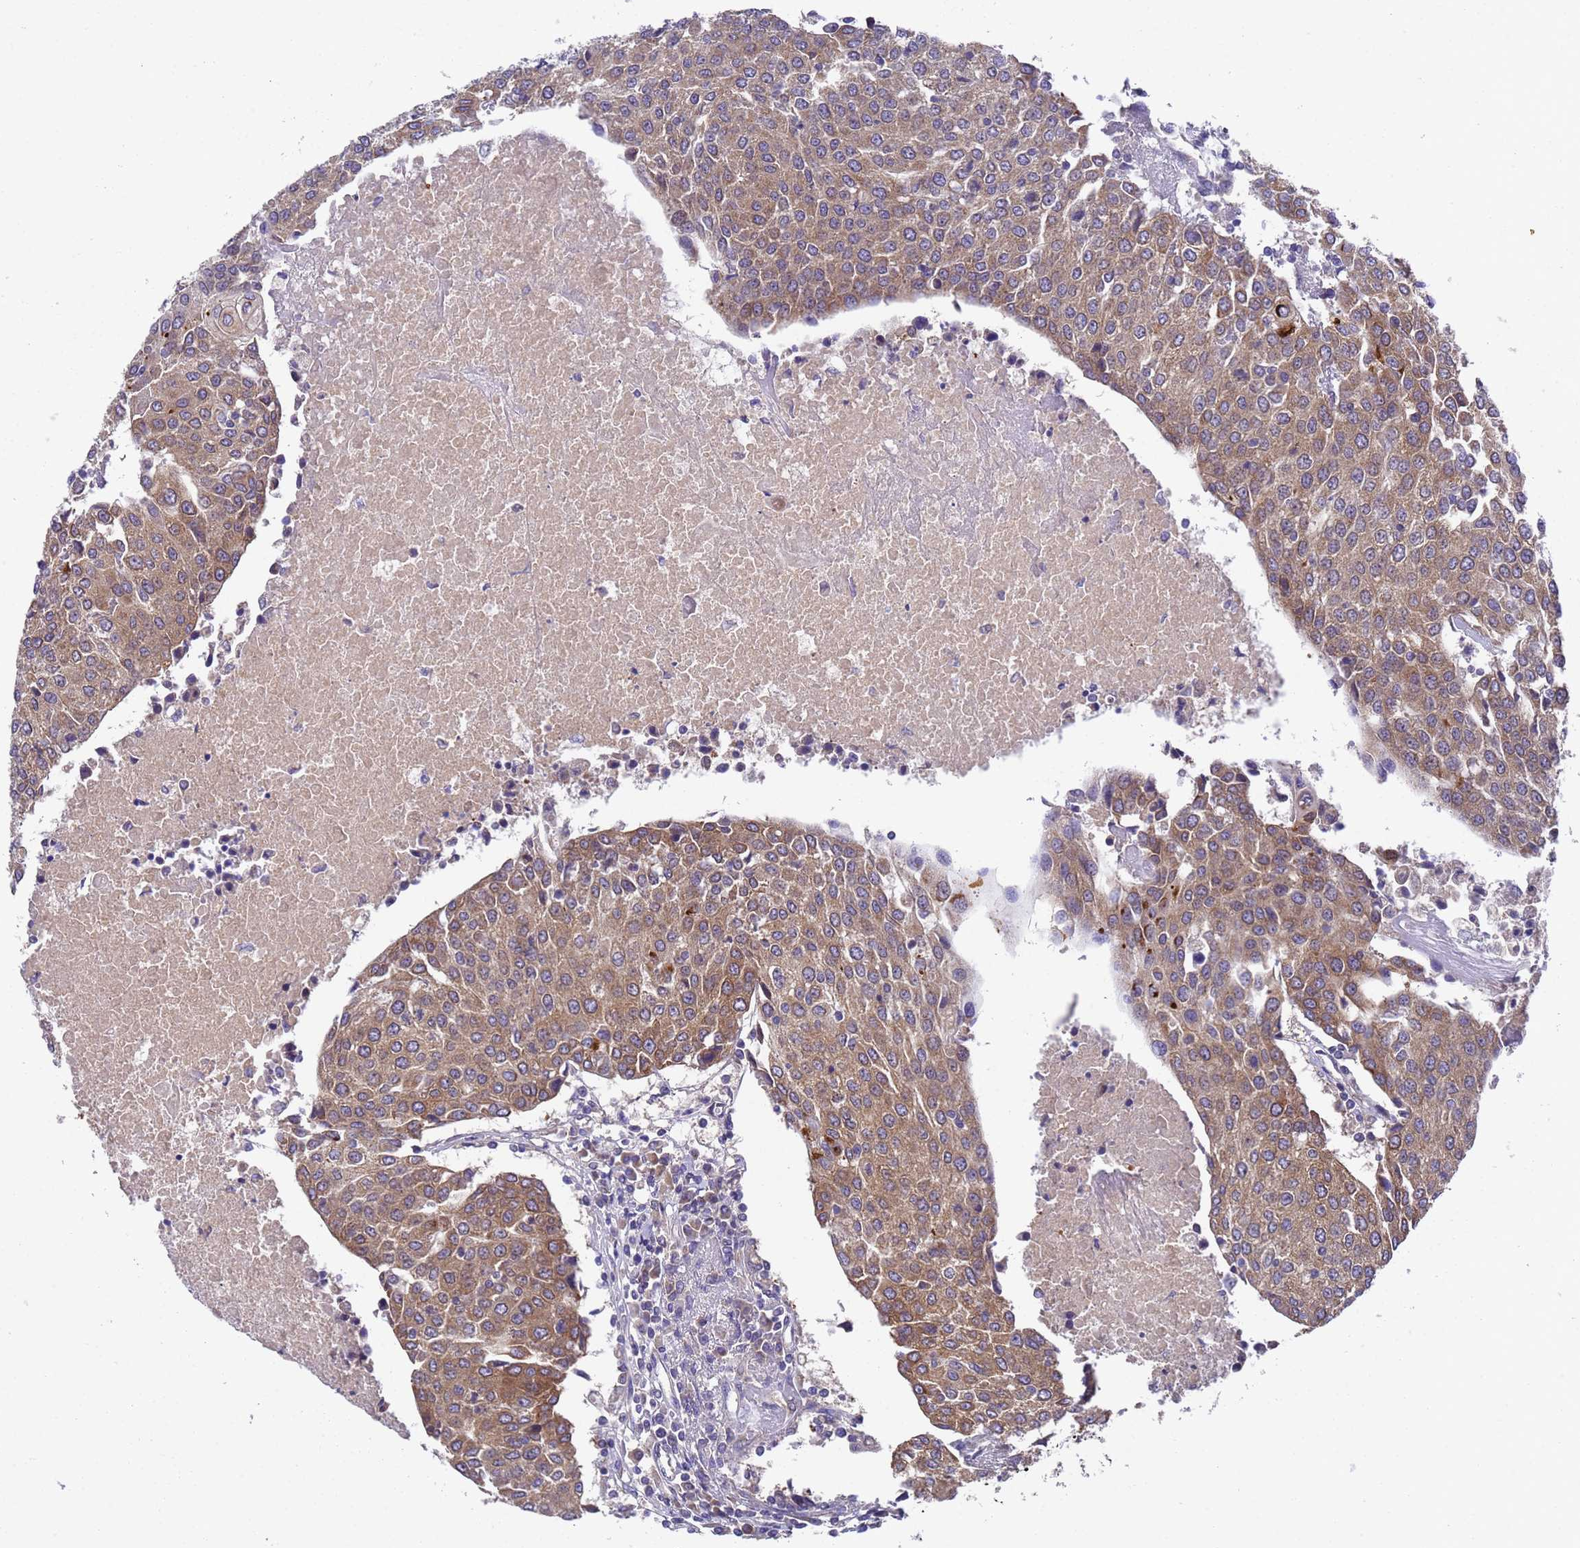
{"staining": {"intensity": "moderate", "quantity": ">75%", "location": "cytoplasmic/membranous"}, "tissue": "urothelial cancer", "cell_type": "Tumor cells", "image_type": "cancer", "snomed": [{"axis": "morphology", "description": "Urothelial carcinoma, High grade"}, {"axis": "topography", "description": "Urinary bladder"}], "caption": "A brown stain labels moderate cytoplasmic/membranous staining of a protein in human urothelial carcinoma (high-grade) tumor cells.", "gene": "DCAF12L2", "patient": {"sex": "female", "age": 85}}